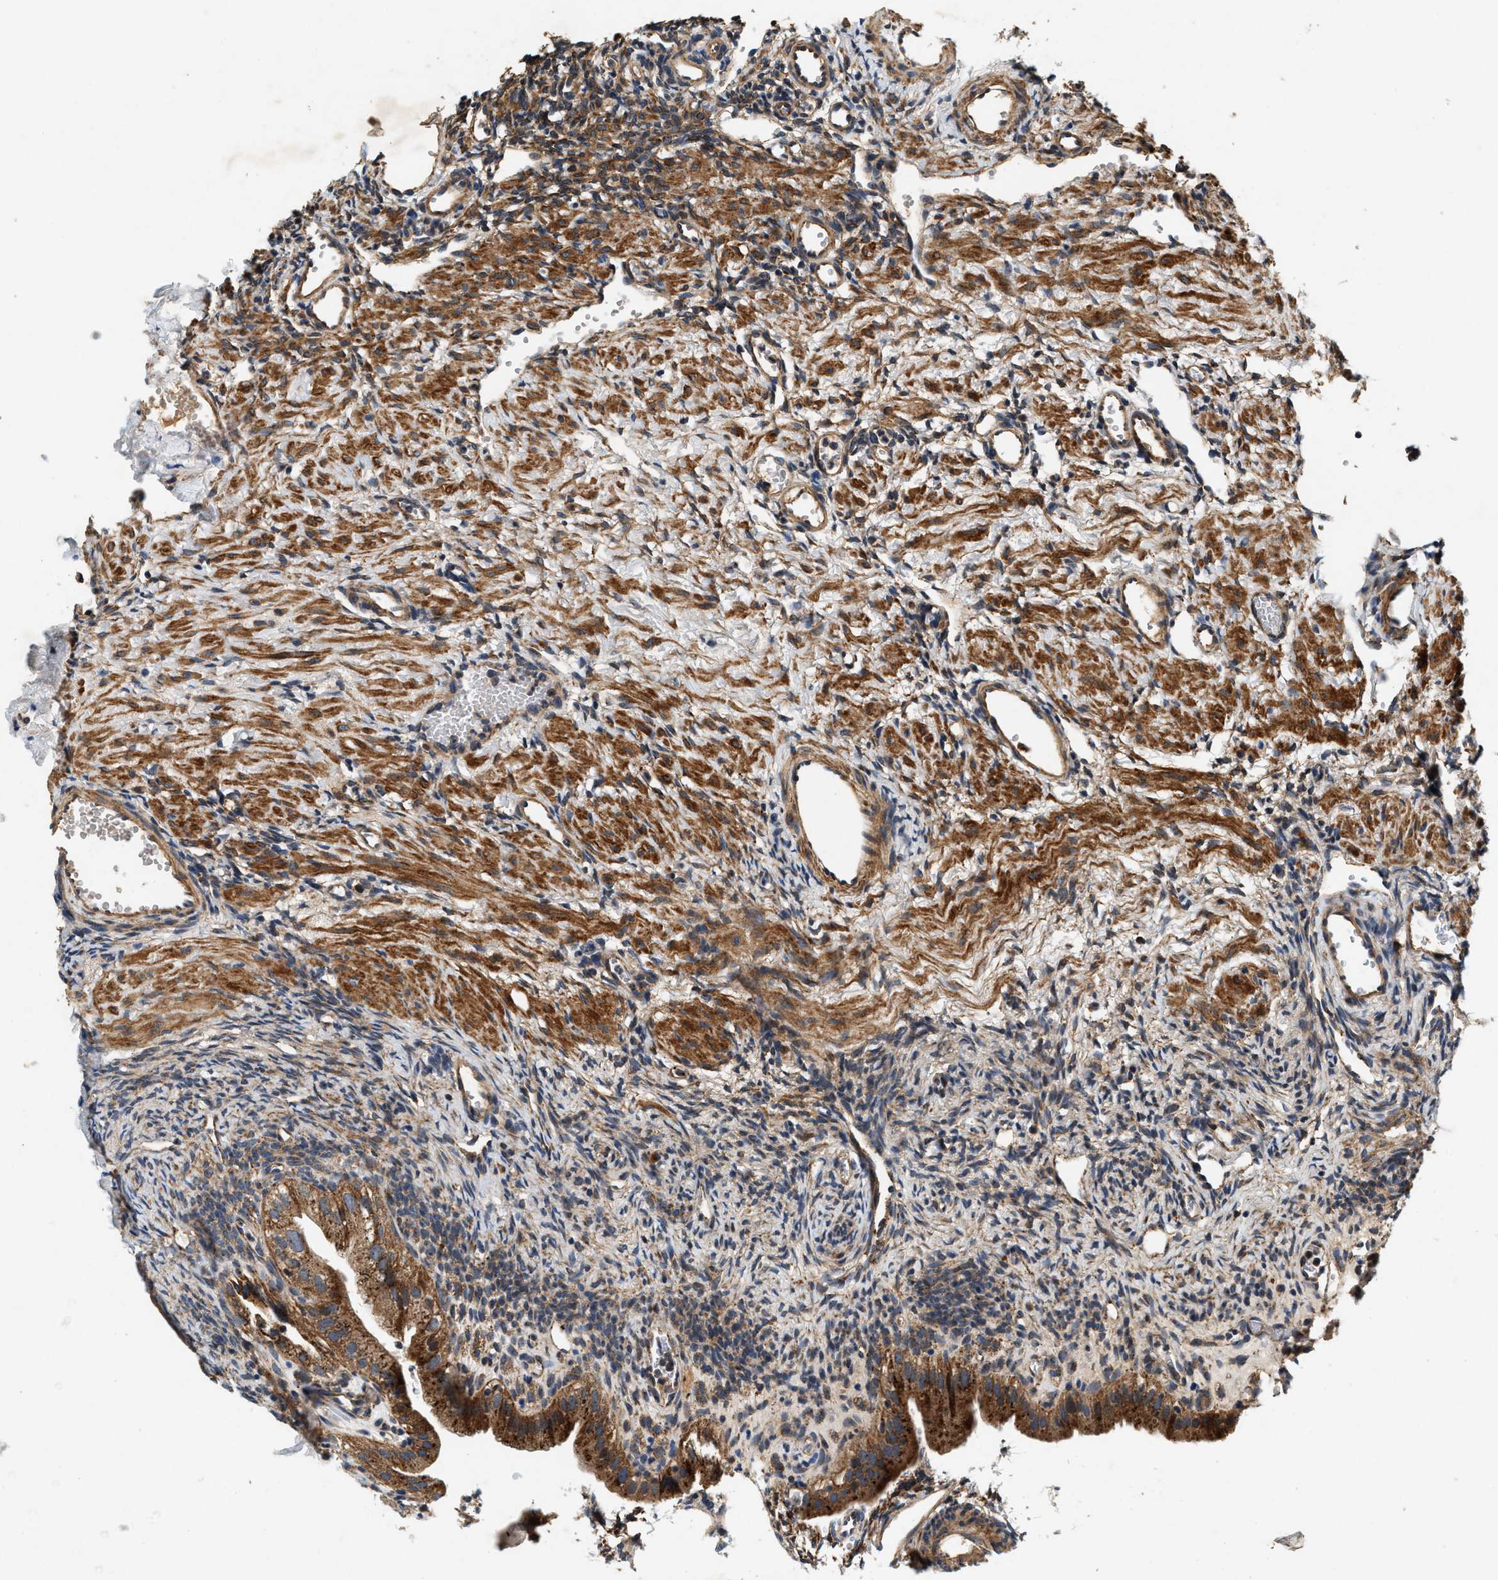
{"staining": {"intensity": "moderate", "quantity": ">75%", "location": "cytoplasmic/membranous"}, "tissue": "ovary", "cell_type": "Follicle cells", "image_type": "normal", "snomed": [{"axis": "morphology", "description": "Normal tissue, NOS"}, {"axis": "topography", "description": "Ovary"}], "caption": "Immunohistochemical staining of normal ovary demonstrates moderate cytoplasmic/membranous protein expression in approximately >75% of follicle cells.", "gene": "DUSP10", "patient": {"sex": "female", "age": 33}}